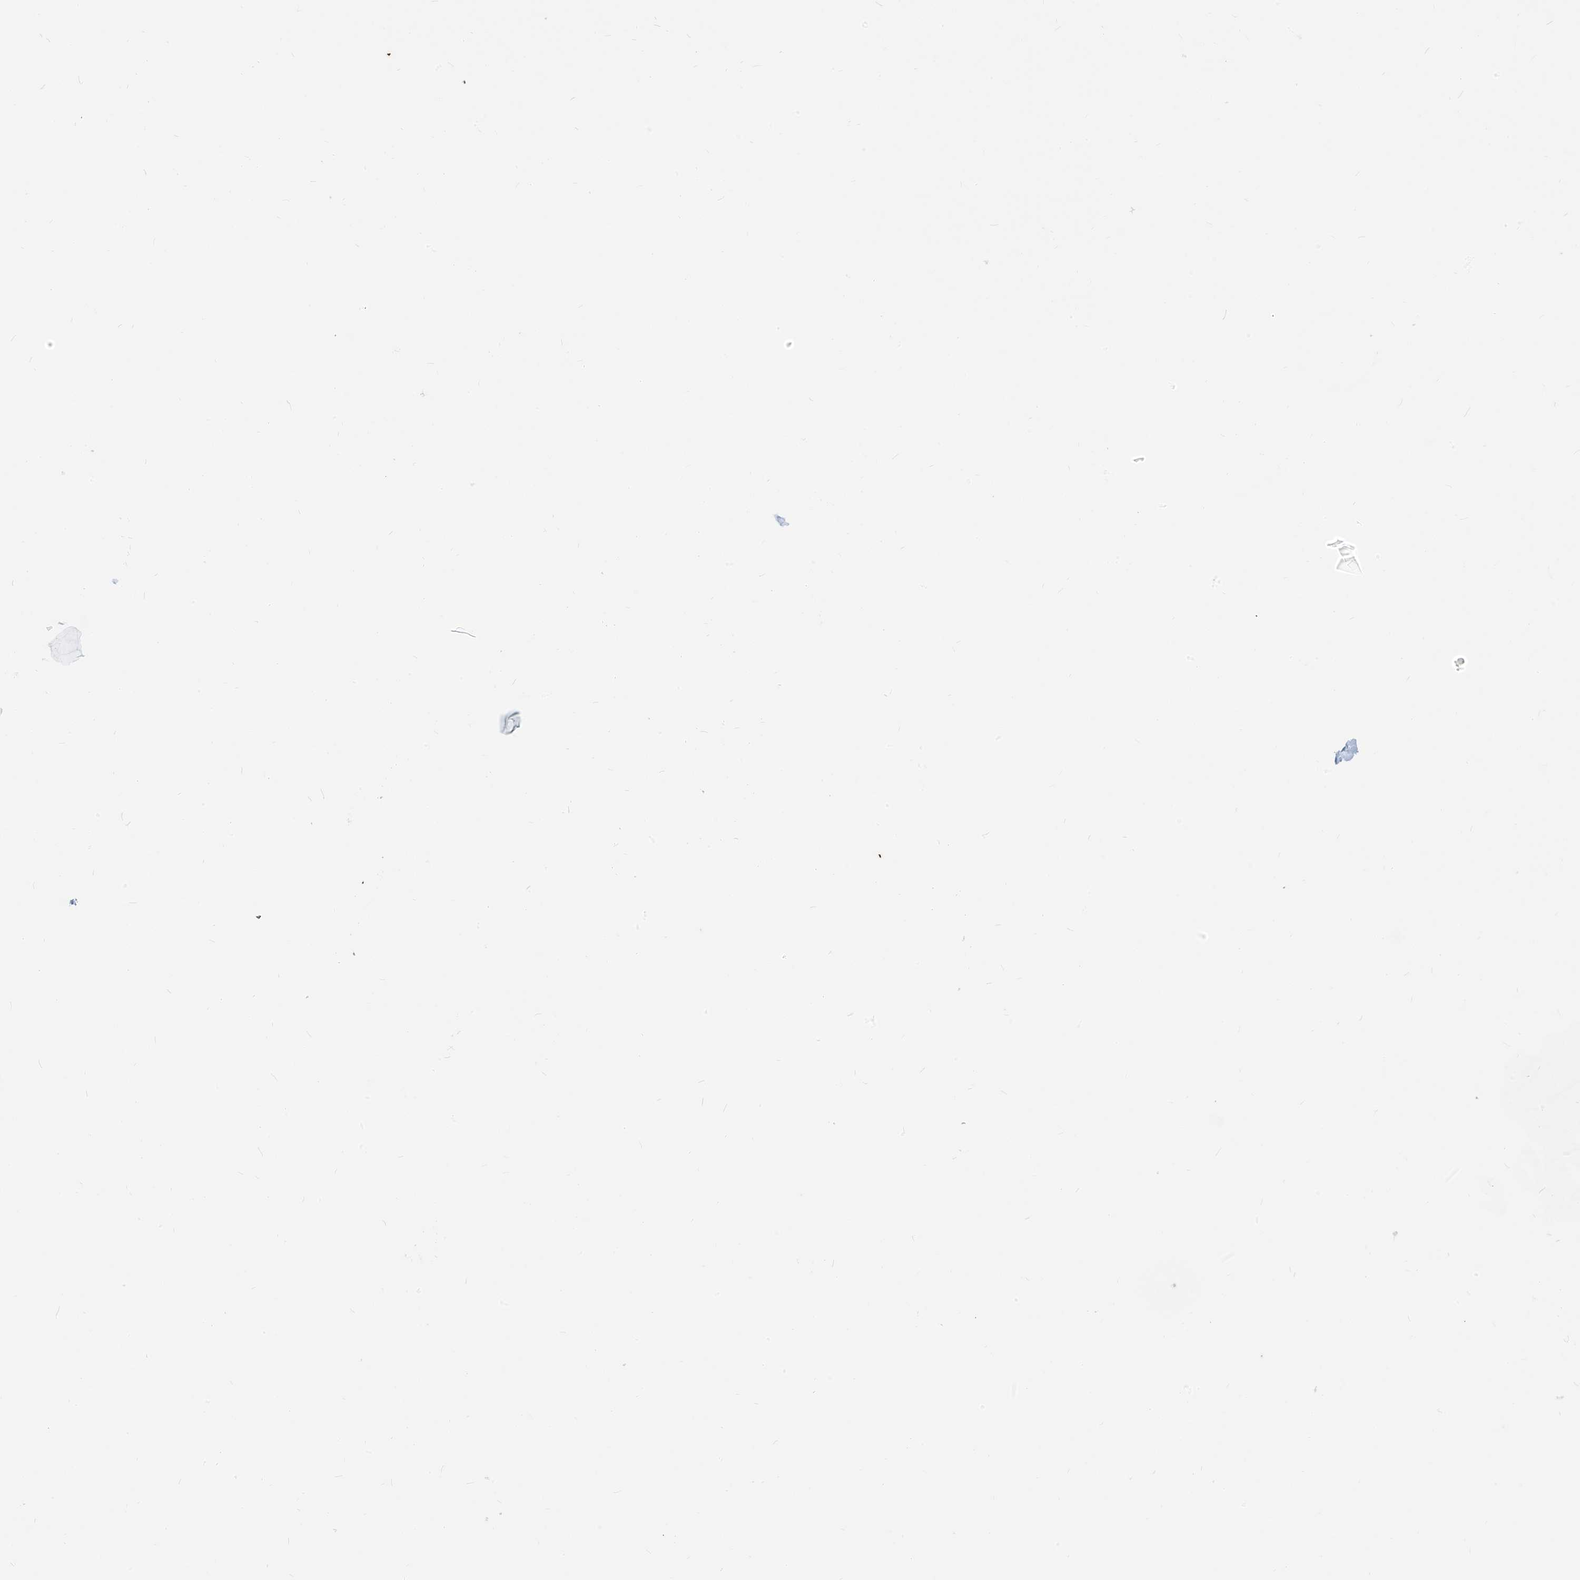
{"staining": {"intensity": "moderate", "quantity": "<25%", "location": "cytoplasmic/membranous"}, "tissue": "liver cancer", "cell_type": "Tumor cells", "image_type": "cancer", "snomed": [{"axis": "morphology", "description": "Cholangiocarcinoma"}, {"axis": "topography", "description": "Liver"}], "caption": "Liver cancer tissue demonstrates moderate cytoplasmic/membranous positivity in about <25% of tumor cells, visualized by immunohistochemistry.", "gene": "HIC2", "patient": {"sex": "female", "age": 52}}